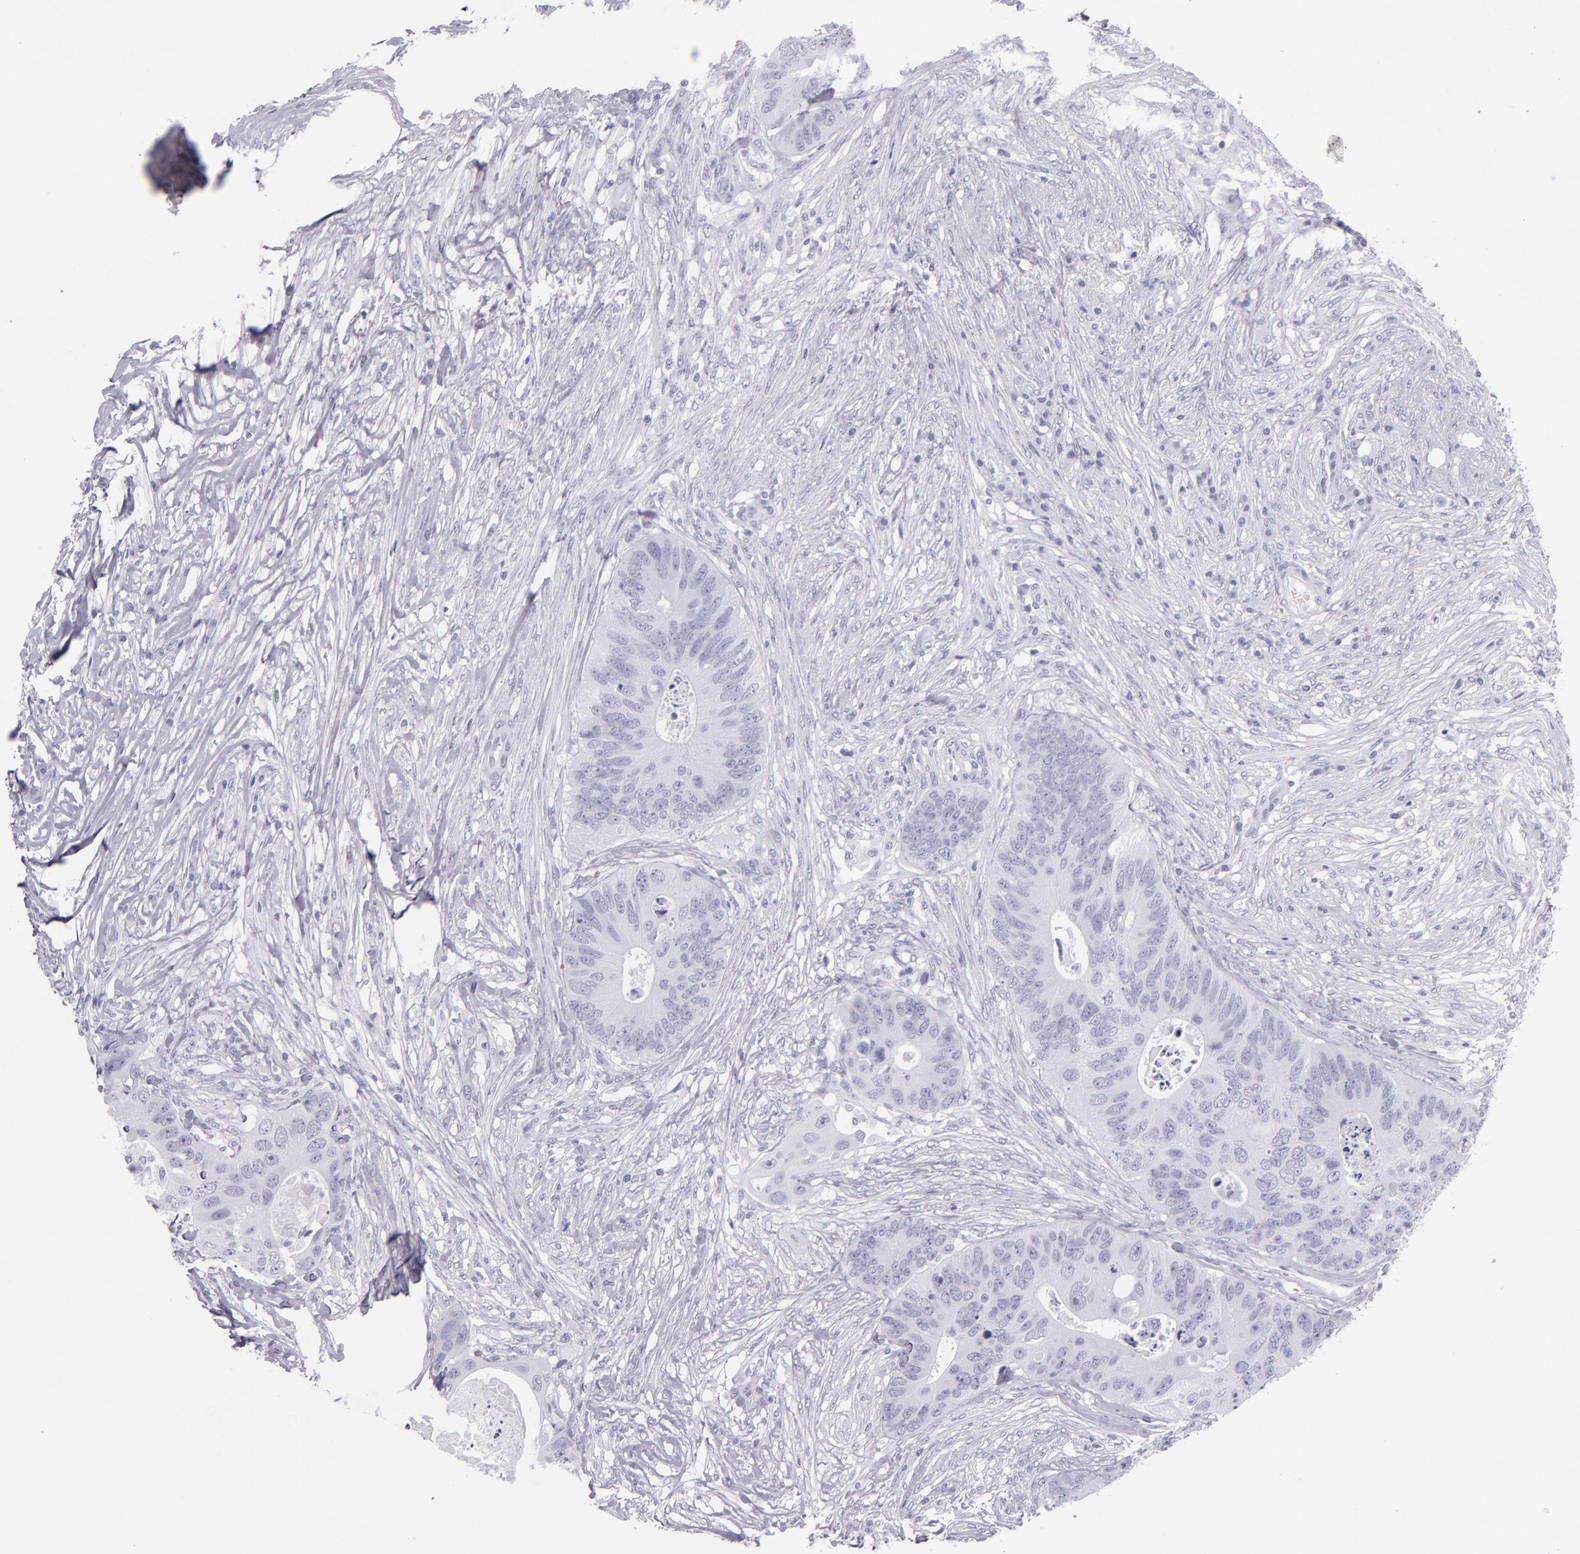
{"staining": {"intensity": "negative", "quantity": "none", "location": "none"}, "tissue": "colorectal cancer", "cell_type": "Tumor cells", "image_type": "cancer", "snomed": [{"axis": "morphology", "description": "Adenocarcinoma, NOS"}, {"axis": "topography", "description": "Colon"}], "caption": "IHC of human colorectal cancer (adenocarcinoma) shows no staining in tumor cells.", "gene": "CR2", "patient": {"sex": "male", "age": 71}}